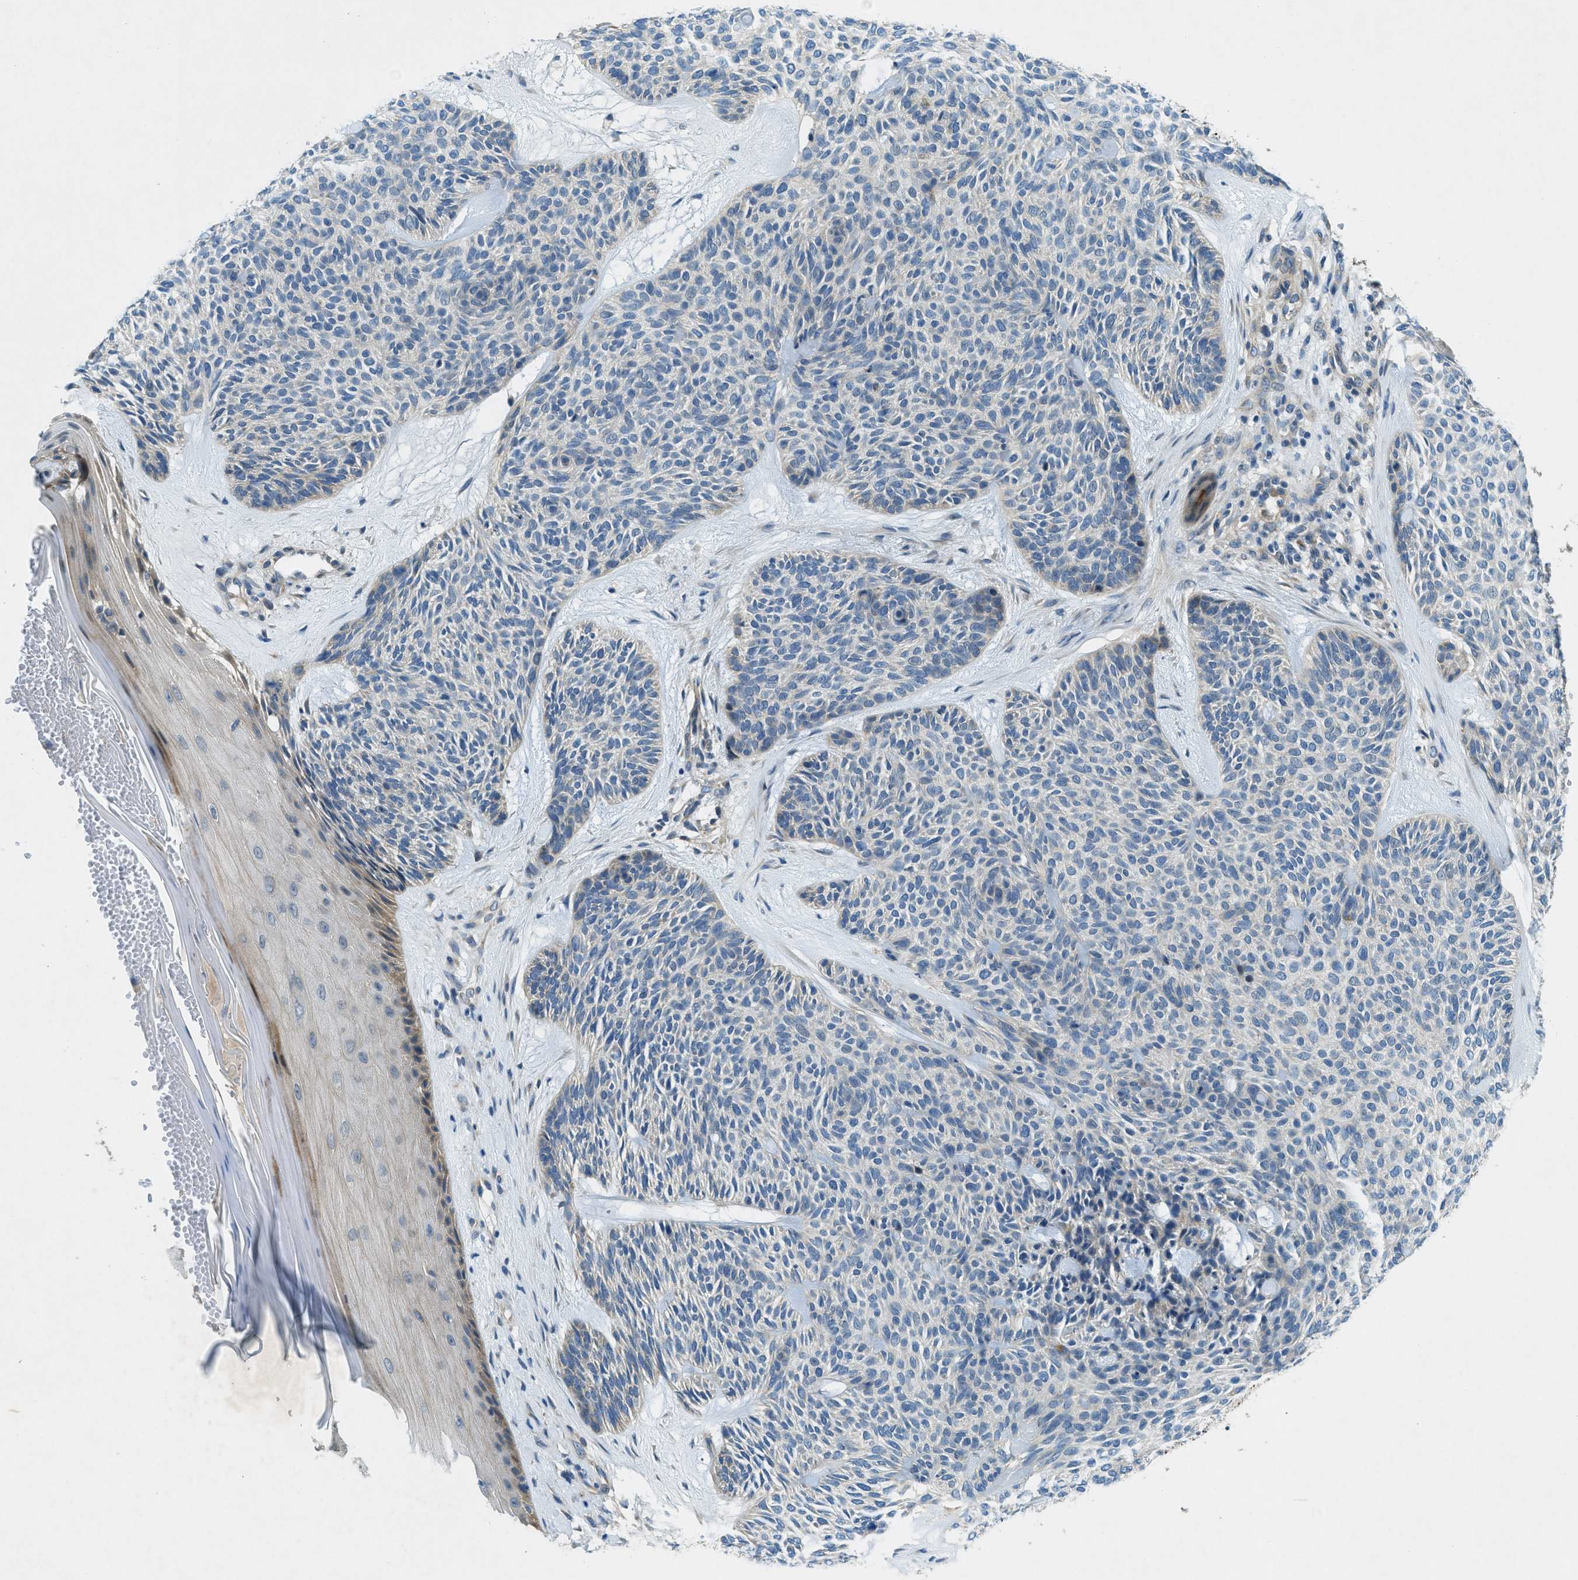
{"staining": {"intensity": "negative", "quantity": "none", "location": "none"}, "tissue": "skin cancer", "cell_type": "Tumor cells", "image_type": "cancer", "snomed": [{"axis": "morphology", "description": "Basal cell carcinoma"}, {"axis": "topography", "description": "Skin"}], "caption": "Skin cancer (basal cell carcinoma) was stained to show a protein in brown. There is no significant staining in tumor cells.", "gene": "SNX14", "patient": {"sex": "male", "age": 55}}